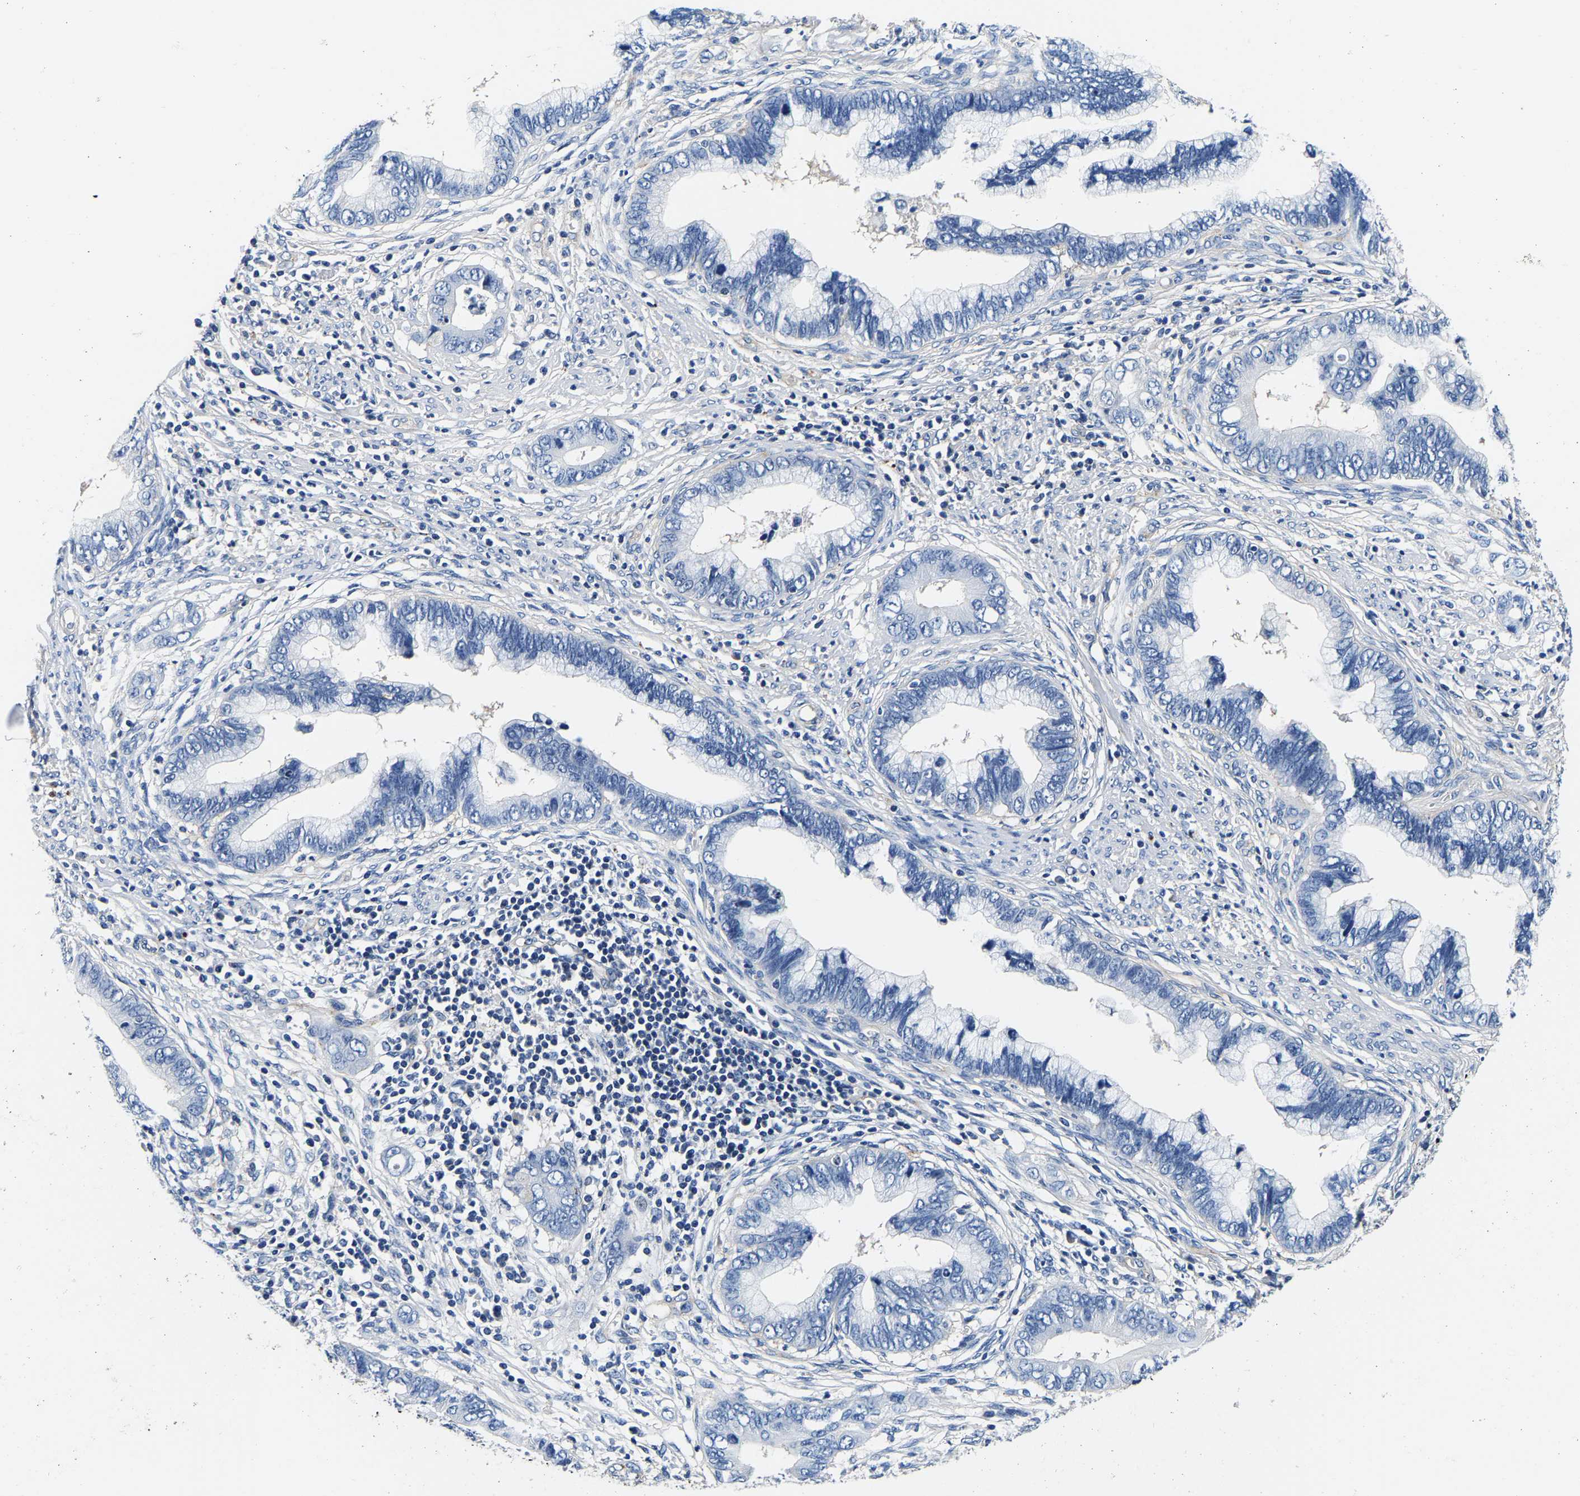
{"staining": {"intensity": "negative", "quantity": "none", "location": "none"}, "tissue": "cervical cancer", "cell_type": "Tumor cells", "image_type": "cancer", "snomed": [{"axis": "morphology", "description": "Adenocarcinoma, NOS"}, {"axis": "topography", "description": "Cervix"}], "caption": "Immunohistochemistry (IHC) image of neoplastic tissue: cervical adenocarcinoma stained with DAB (3,3'-diaminobenzidine) exhibits no significant protein positivity in tumor cells.", "gene": "SH3GLB1", "patient": {"sex": "female", "age": 44}}